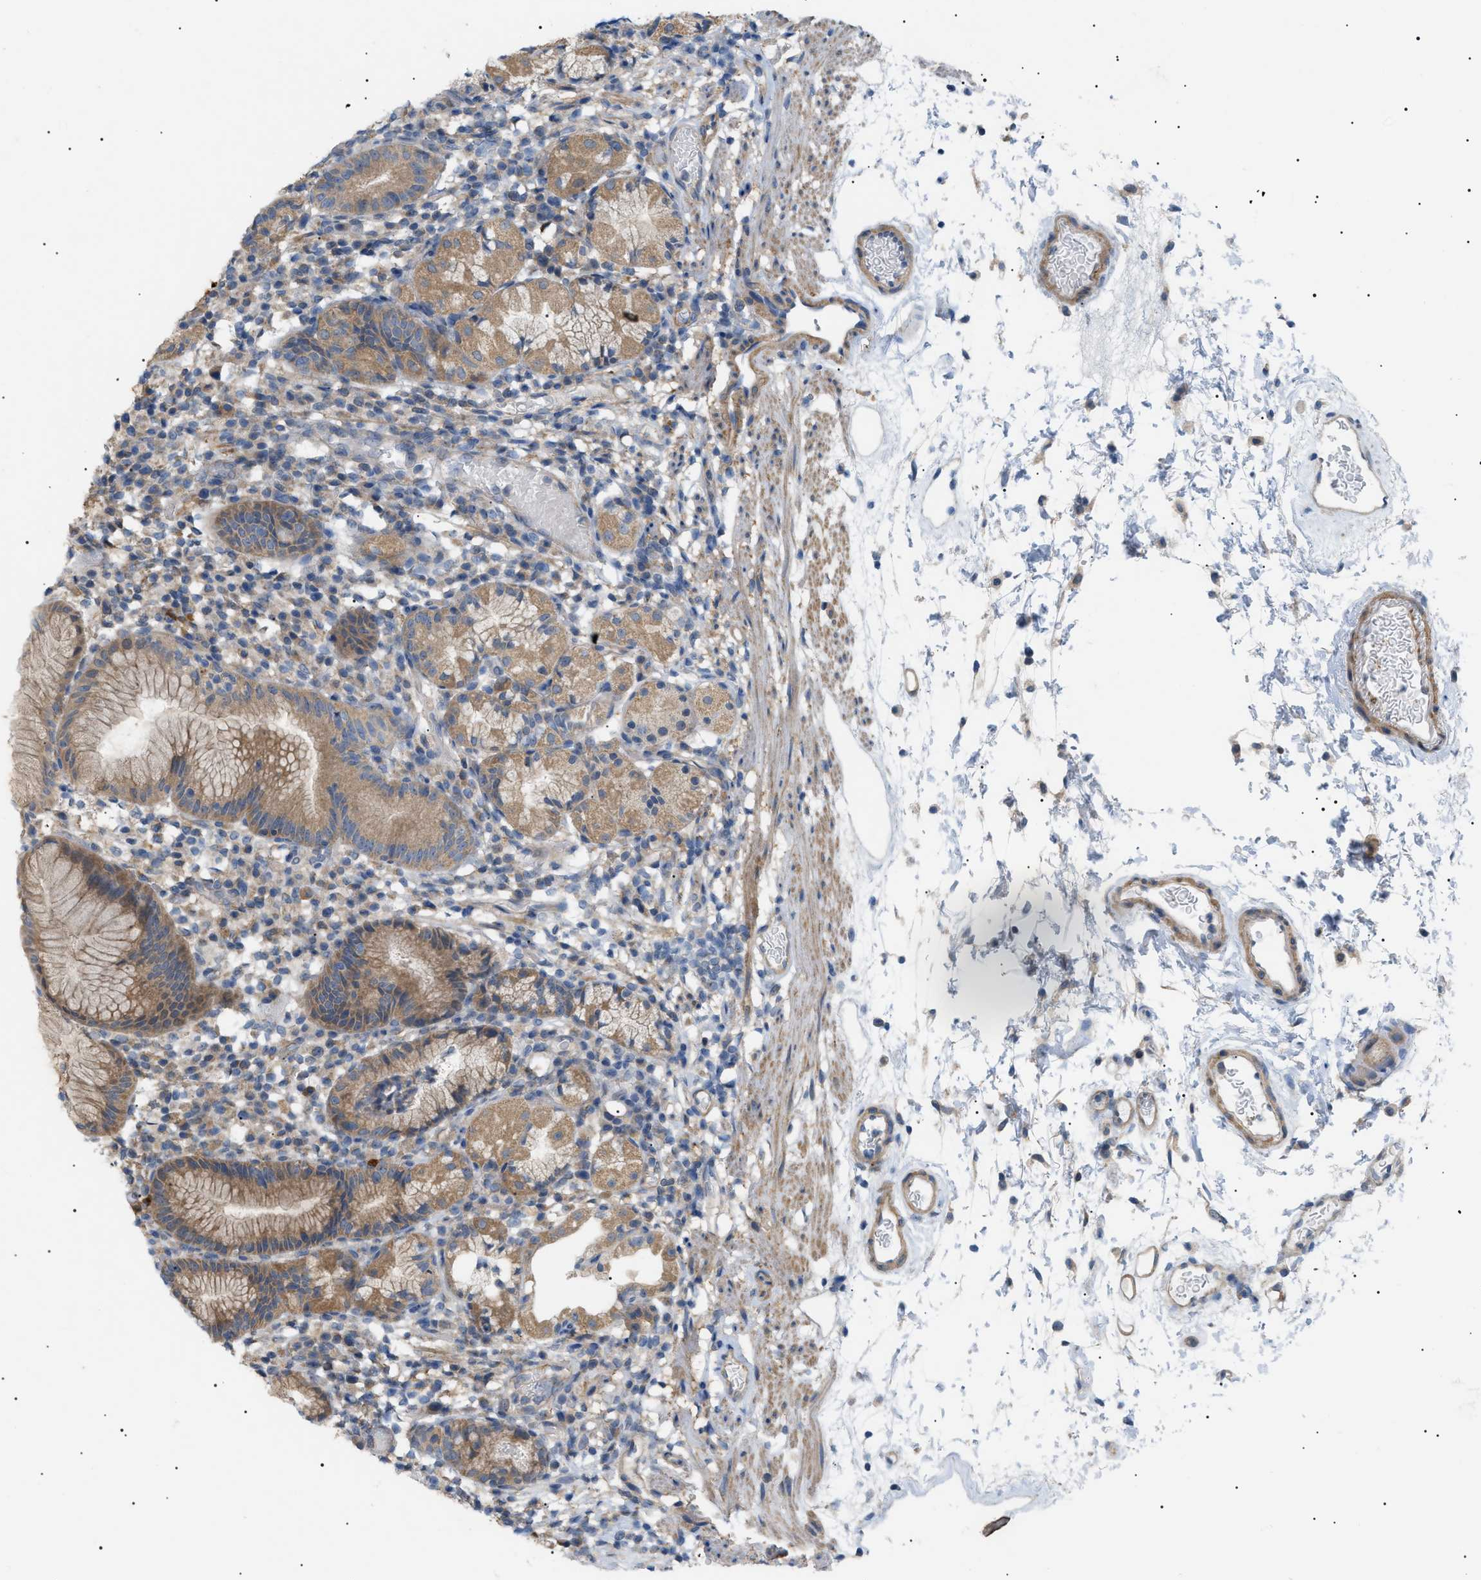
{"staining": {"intensity": "moderate", "quantity": ">75%", "location": "cytoplasmic/membranous"}, "tissue": "stomach", "cell_type": "Glandular cells", "image_type": "normal", "snomed": [{"axis": "morphology", "description": "Normal tissue, NOS"}, {"axis": "topography", "description": "Stomach"}, {"axis": "topography", "description": "Stomach, lower"}], "caption": "The immunohistochemical stain highlights moderate cytoplasmic/membranous expression in glandular cells of benign stomach.", "gene": "IRS2", "patient": {"sex": "female", "age": 75}}